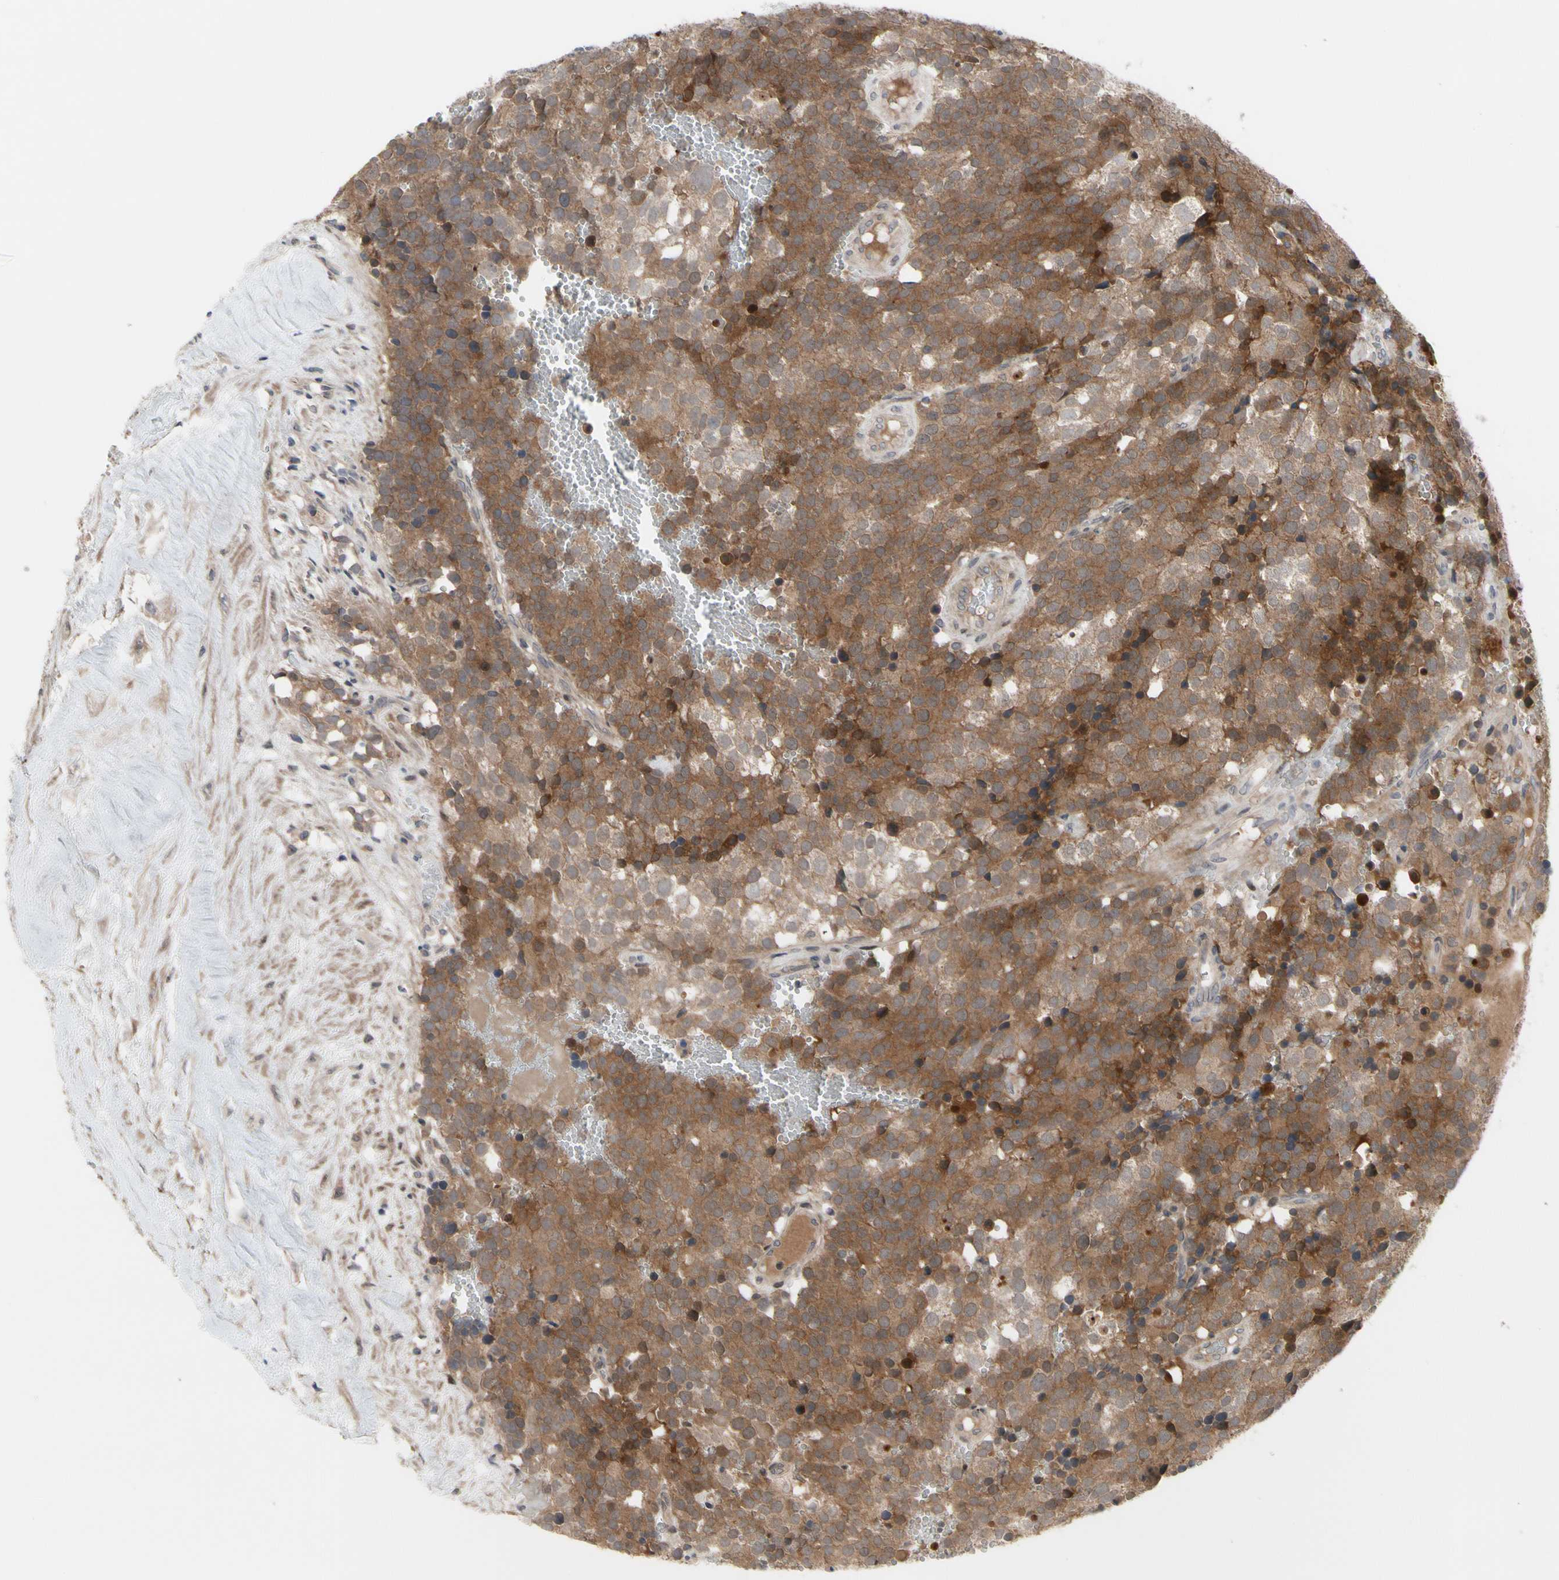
{"staining": {"intensity": "moderate", "quantity": ">75%", "location": "cytoplasmic/membranous"}, "tissue": "testis cancer", "cell_type": "Tumor cells", "image_type": "cancer", "snomed": [{"axis": "morphology", "description": "Seminoma, NOS"}, {"axis": "topography", "description": "Testis"}], "caption": "Moderate cytoplasmic/membranous staining is seen in approximately >75% of tumor cells in testis seminoma.", "gene": "OAZ1", "patient": {"sex": "male", "age": 71}}